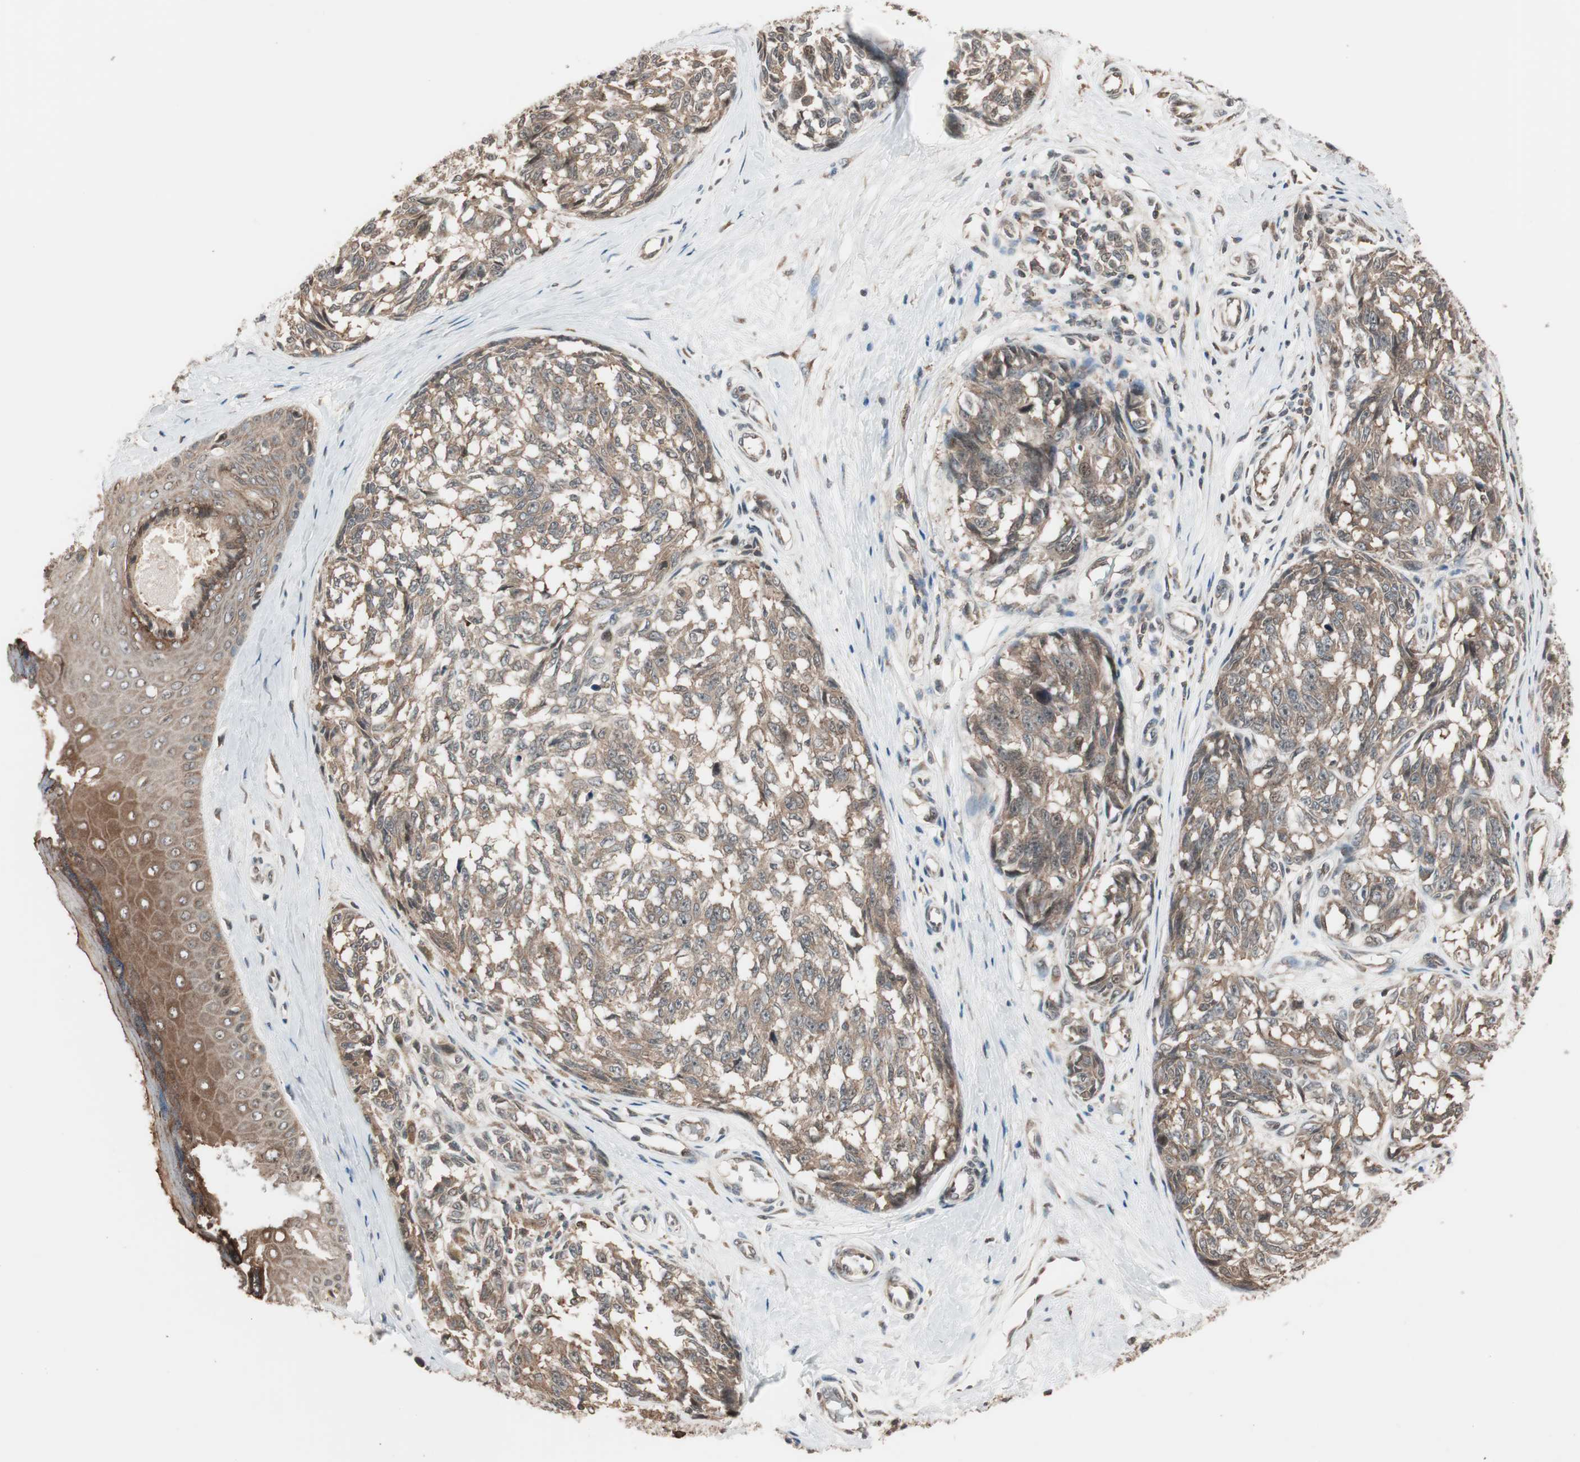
{"staining": {"intensity": "weak", "quantity": ">75%", "location": "cytoplasmic/membranous"}, "tissue": "melanoma", "cell_type": "Tumor cells", "image_type": "cancer", "snomed": [{"axis": "morphology", "description": "Malignant melanoma, NOS"}, {"axis": "topography", "description": "Skin"}], "caption": "Human malignant melanoma stained with a protein marker shows weak staining in tumor cells.", "gene": "FBXO5", "patient": {"sex": "female", "age": 64}}